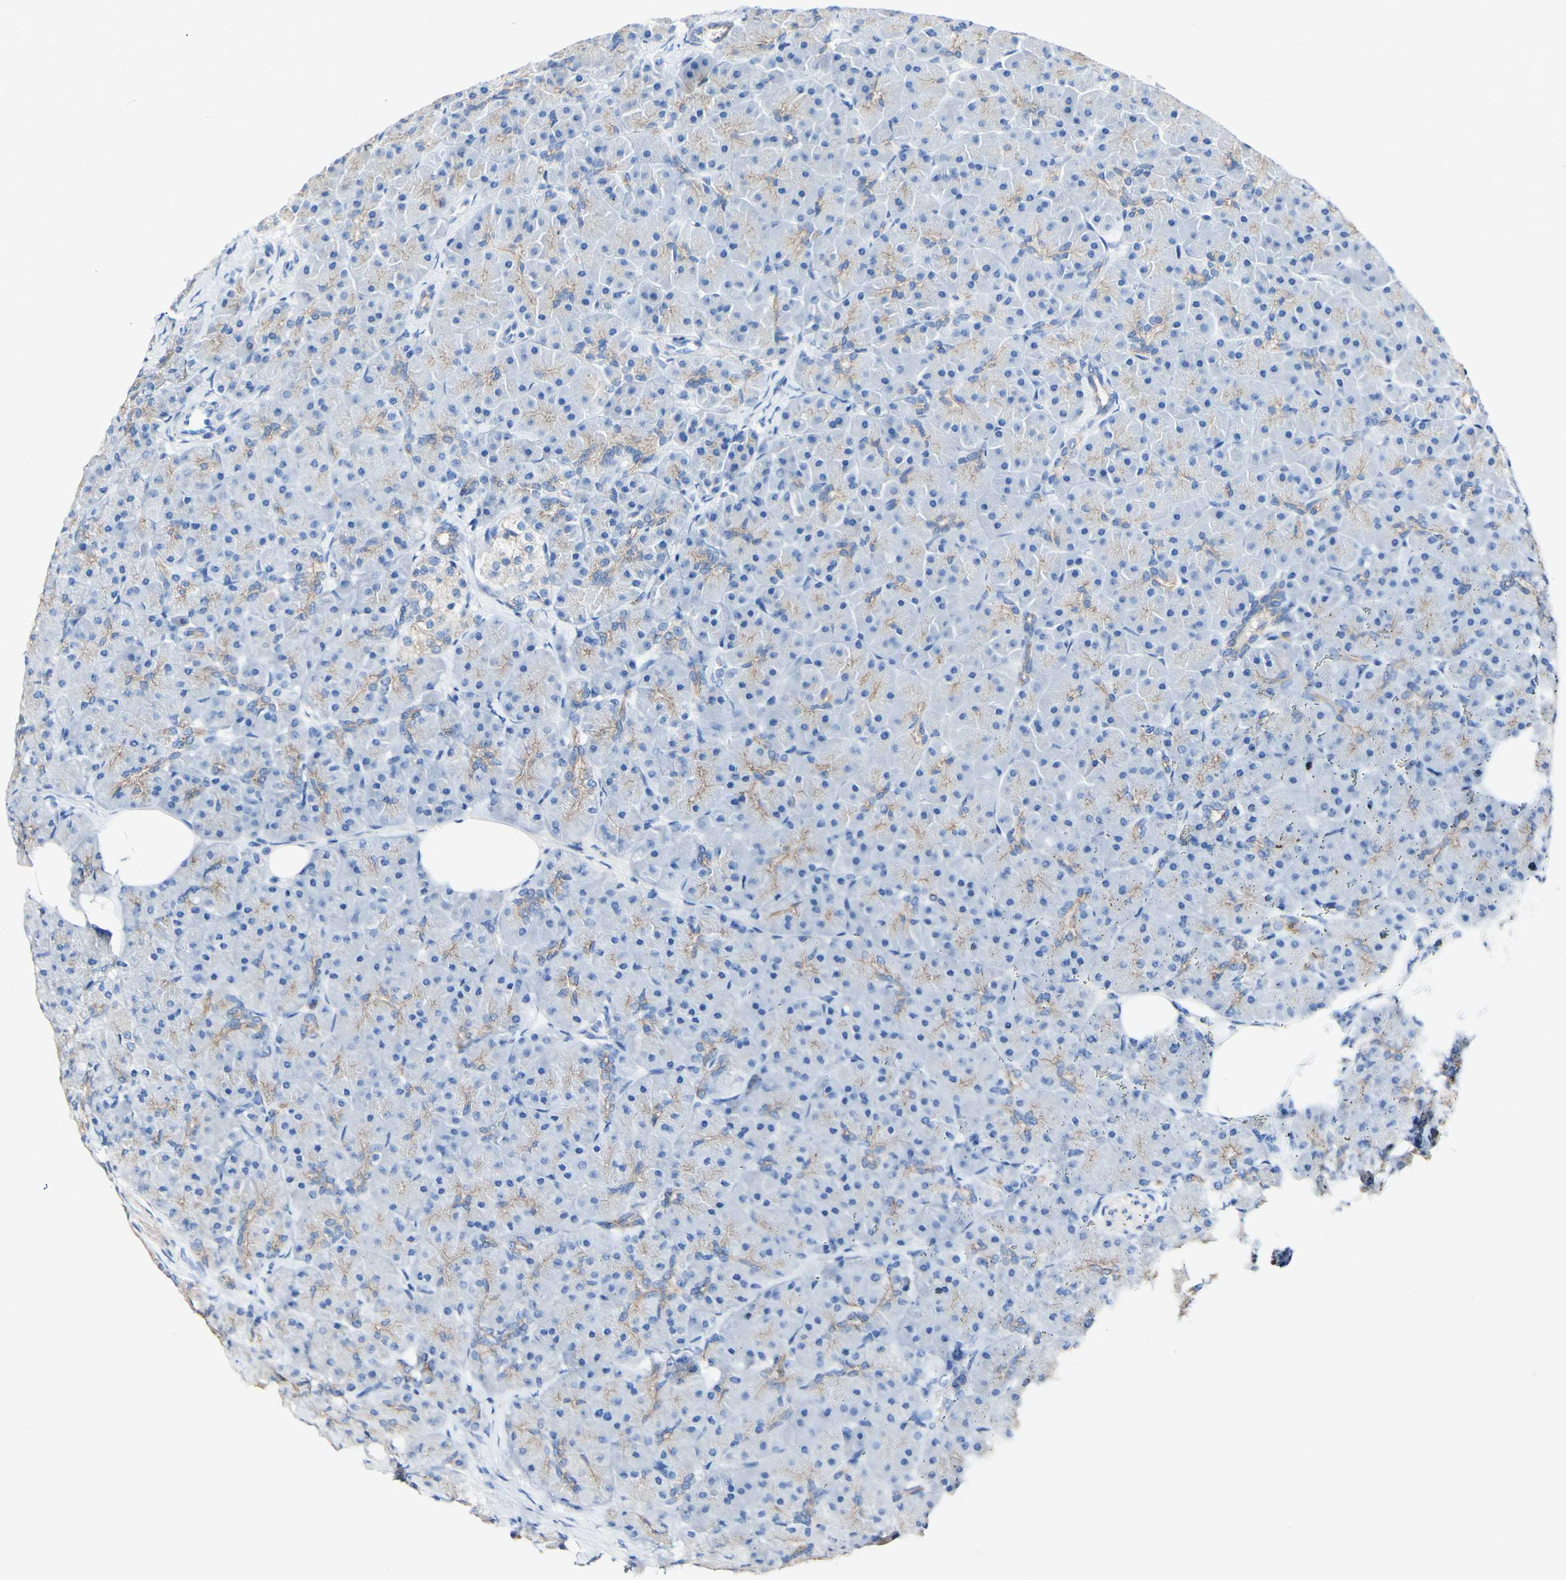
{"staining": {"intensity": "moderate", "quantity": ">75%", "location": "cytoplasmic/membranous"}, "tissue": "pancreas", "cell_type": "Exocrine glandular cells", "image_type": "normal", "snomed": [{"axis": "morphology", "description": "Normal tissue, NOS"}, {"axis": "topography", "description": "Pancreas"}], "caption": "Immunohistochemistry (IHC) of normal pancreas reveals medium levels of moderate cytoplasmic/membranous staining in approximately >75% of exocrine glandular cells.", "gene": "DSC2", "patient": {"sex": "male", "age": 66}}